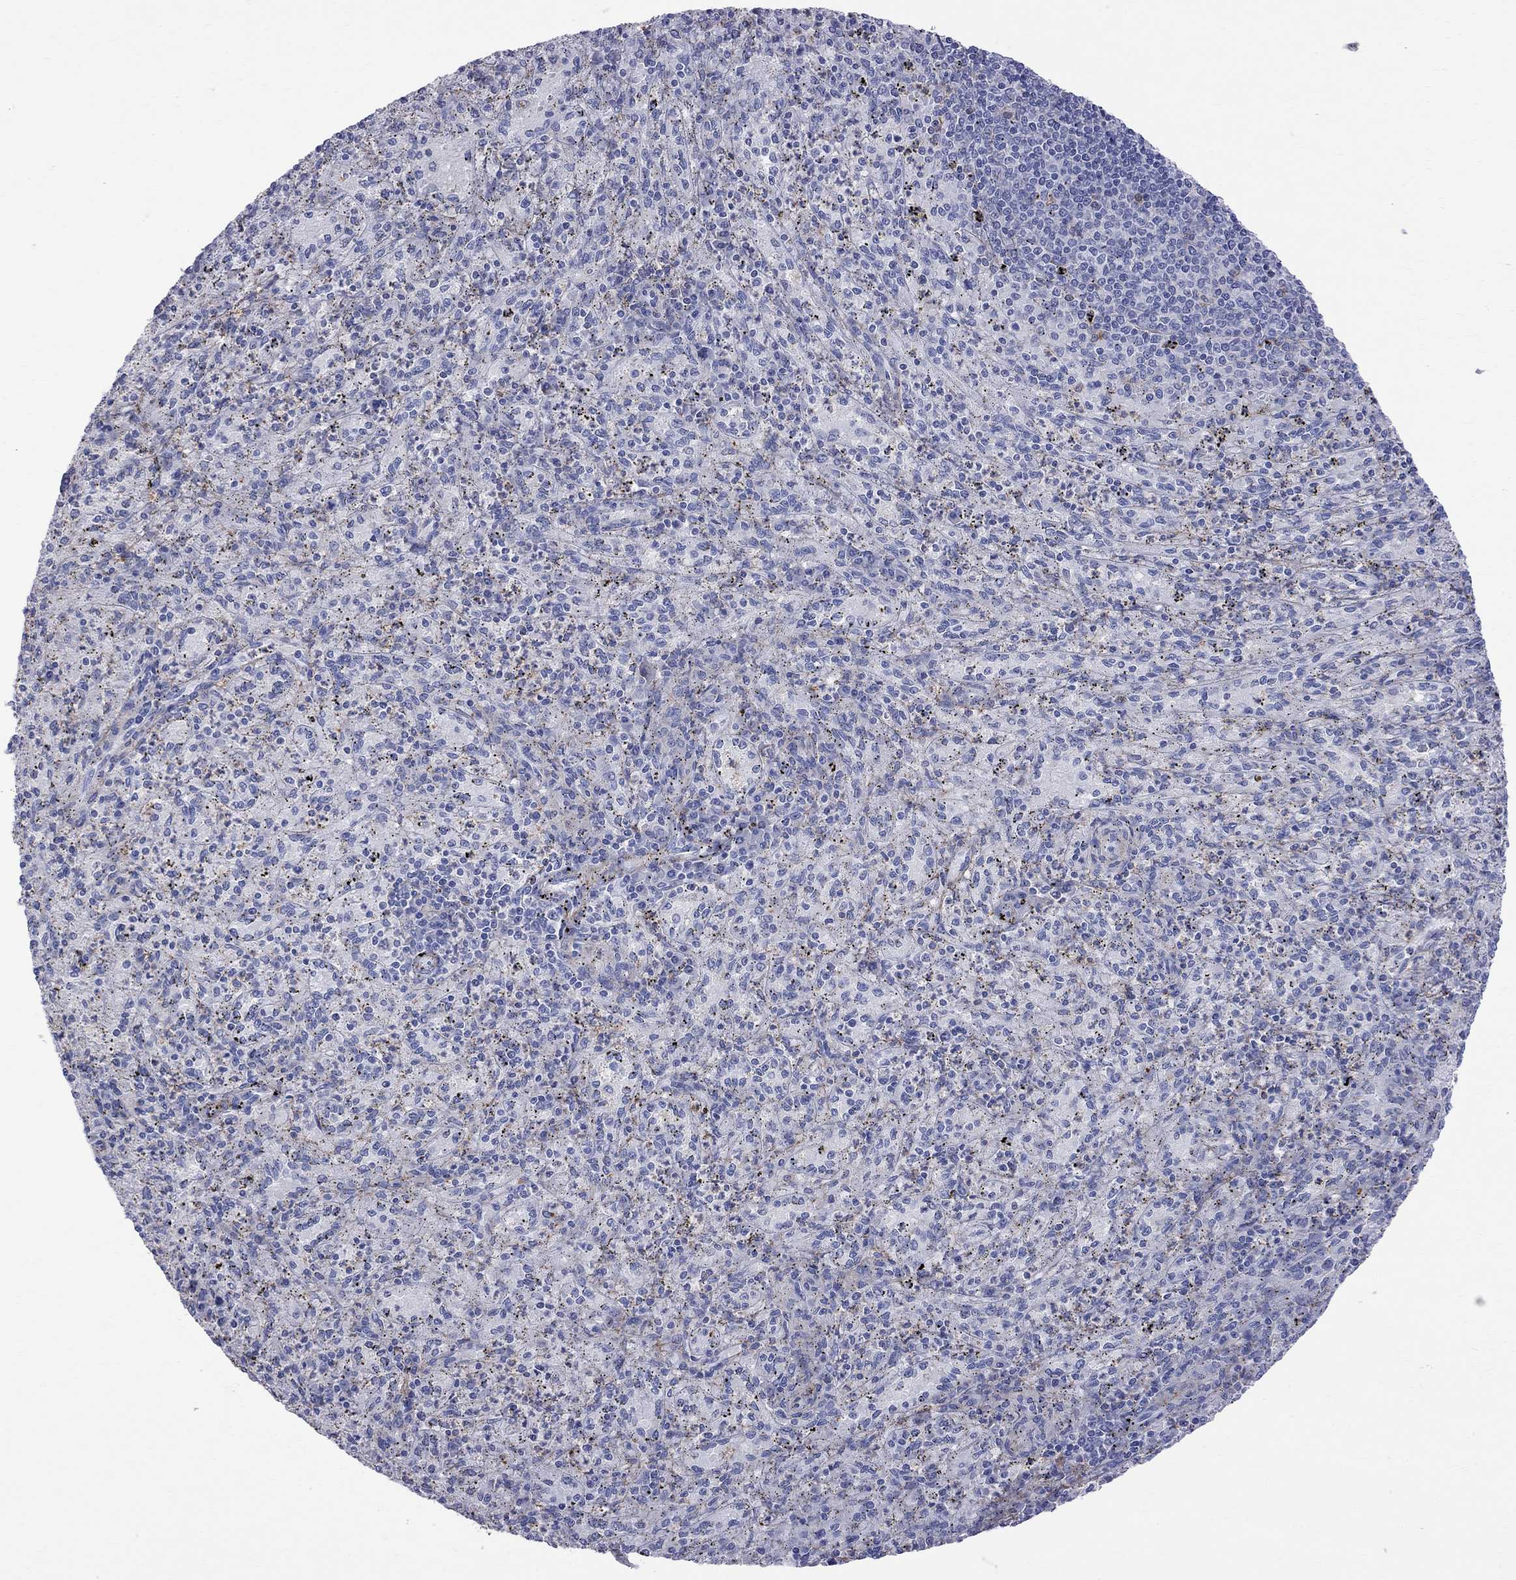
{"staining": {"intensity": "negative", "quantity": "none", "location": "none"}, "tissue": "spleen", "cell_type": "Cells in red pulp", "image_type": "normal", "snomed": [{"axis": "morphology", "description": "Normal tissue, NOS"}, {"axis": "topography", "description": "Spleen"}], "caption": "Cells in red pulp show no significant expression in normal spleen. (Stains: DAB (3,3'-diaminobenzidine) immunohistochemistry (IHC) with hematoxylin counter stain, Microscopy: brightfield microscopy at high magnification).", "gene": "S100A3", "patient": {"sex": "male", "age": 60}}